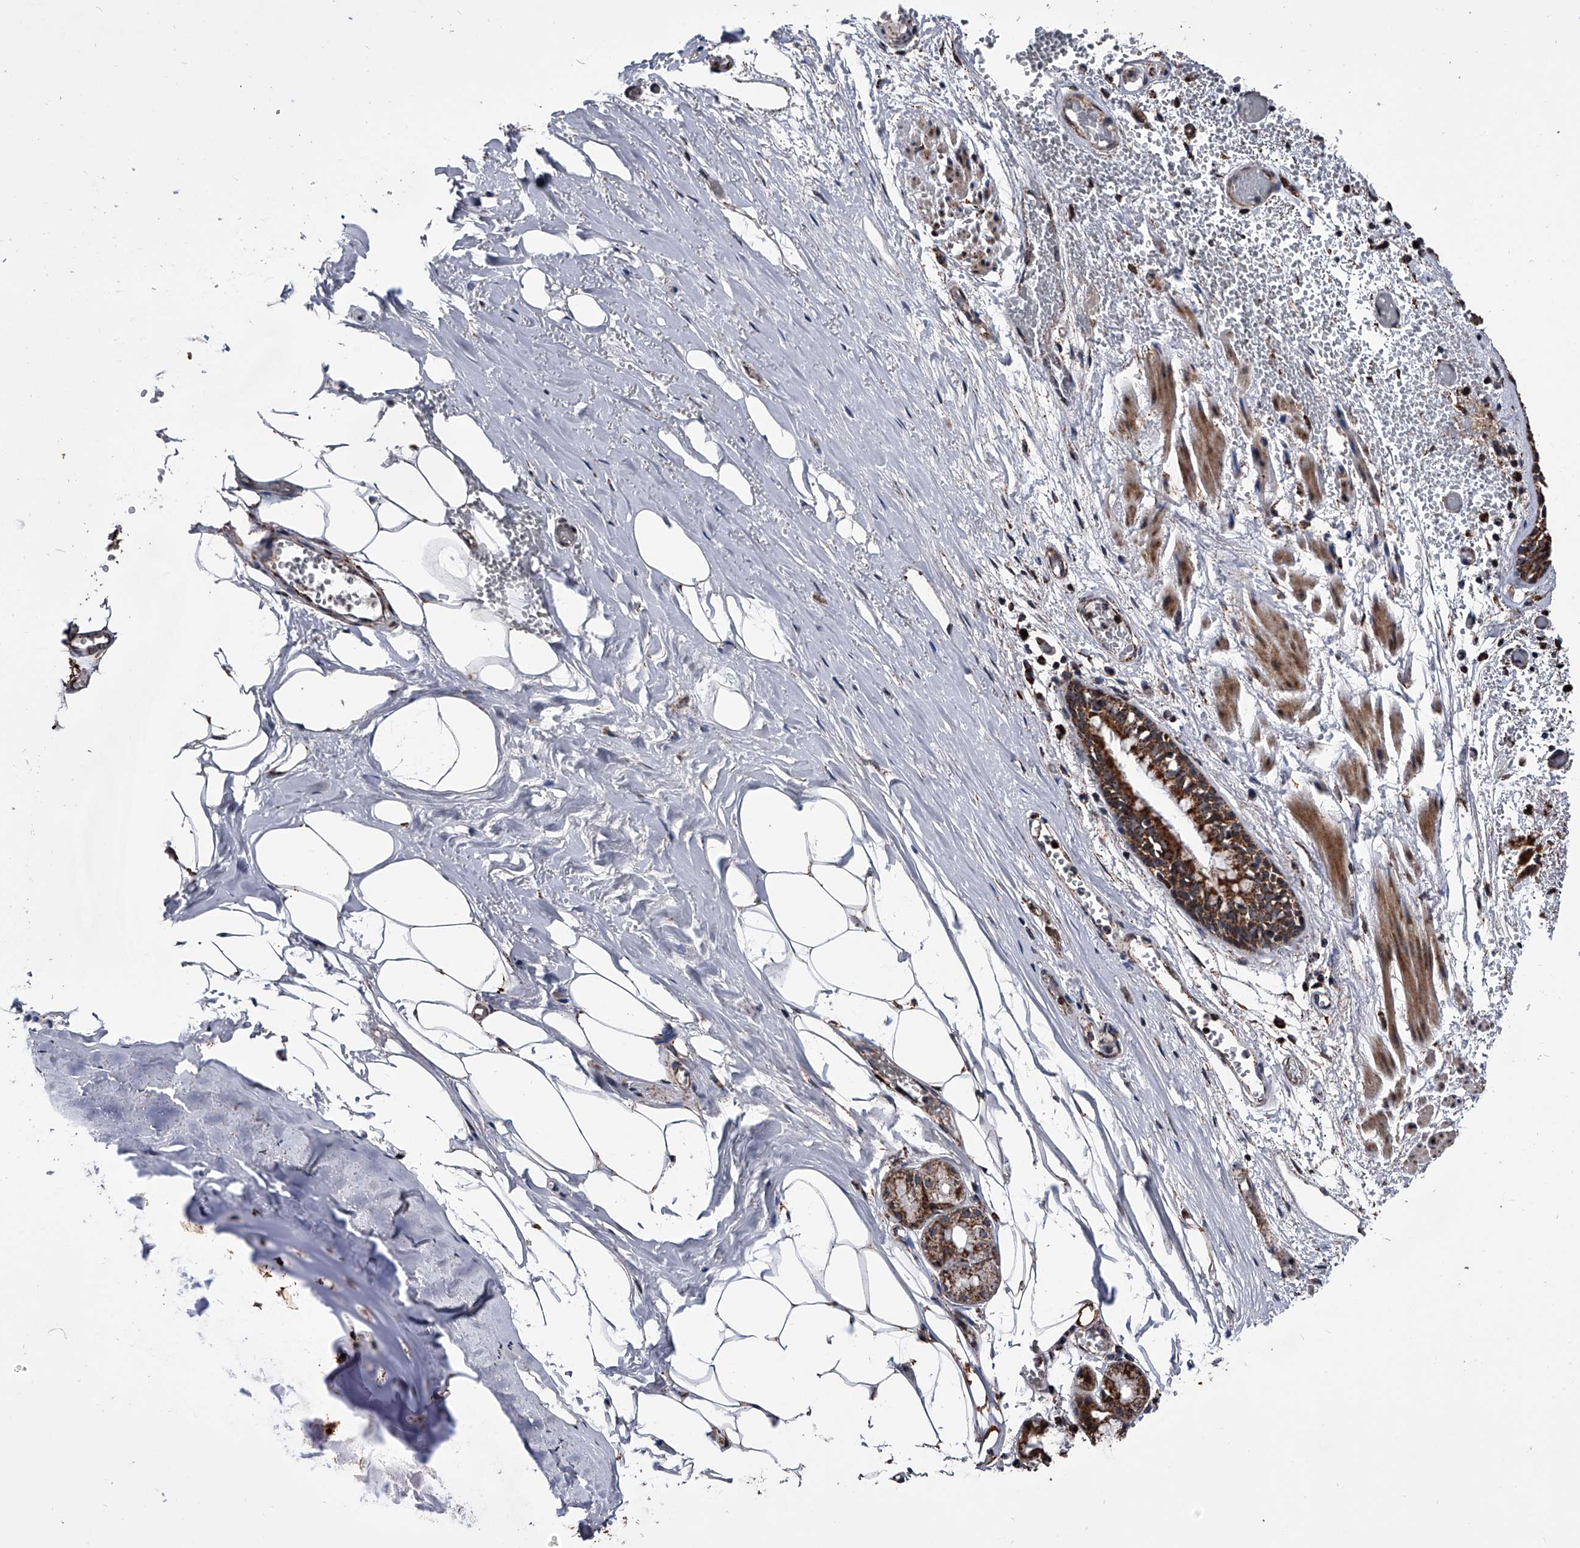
{"staining": {"intensity": "strong", "quantity": ">75%", "location": "cytoplasmic/membranous,nuclear"}, "tissue": "bronchus", "cell_type": "Respiratory epithelial cells", "image_type": "normal", "snomed": [{"axis": "morphology", "description": "Normal tissue, NOS"}, {"axis": "topography", "description": "Bronchus"}, {"axis": "topography", "description": "Lung"}], "caption": "The image demonstrates immunohistochemical staining of unremarkable bronchus. There is strong cytoplasmic/membranous,nuclear positivity is appreciated in about >75% of respiratory epithelial cells. (DAB IHC with brightfield microscopy, high magnification).", "gene": "SMPDL3A", "patient": {"sex": "male", "age": 56}}